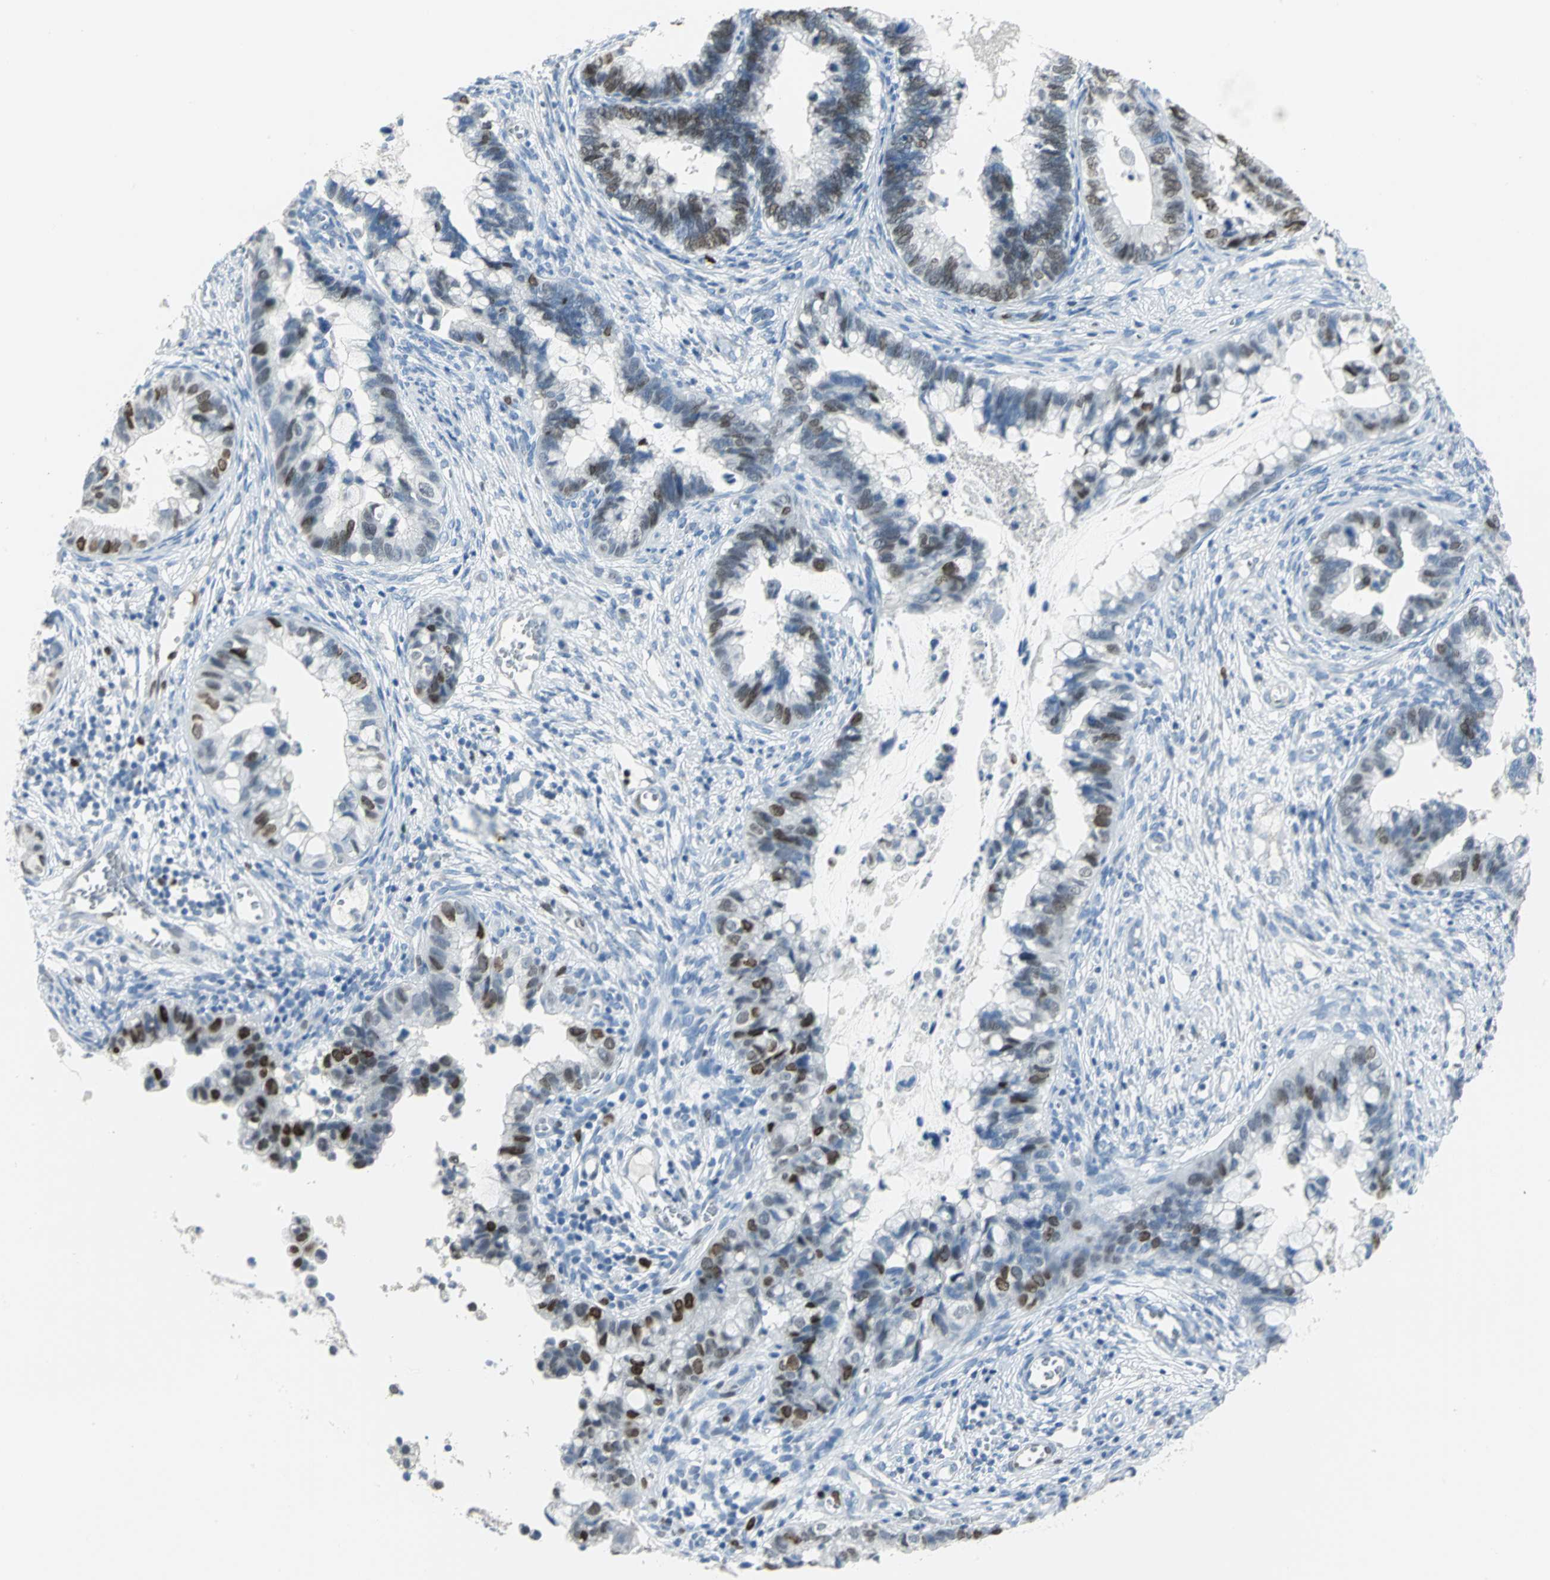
{"staining": {"intensity": "moderate", "quantity": "25%-75%", "location": "nuclear"}, "tissue": "cervical cancer", "cell_type": "Tumor cells", "image_type": "cancer", "snomed": [{"axis": "morphology", "description": "Adenocarcinoma, NOS"}, {"axis": "topography", "description": "Cervix"}], "caption": "Cervical adenocarcinoma stained for a protein (brown) shows moderate nuclear positive expression in about 25%-75% of tumor cells.", "gene": "MCM3", "patient": {"sex": "female", "age": 44}}